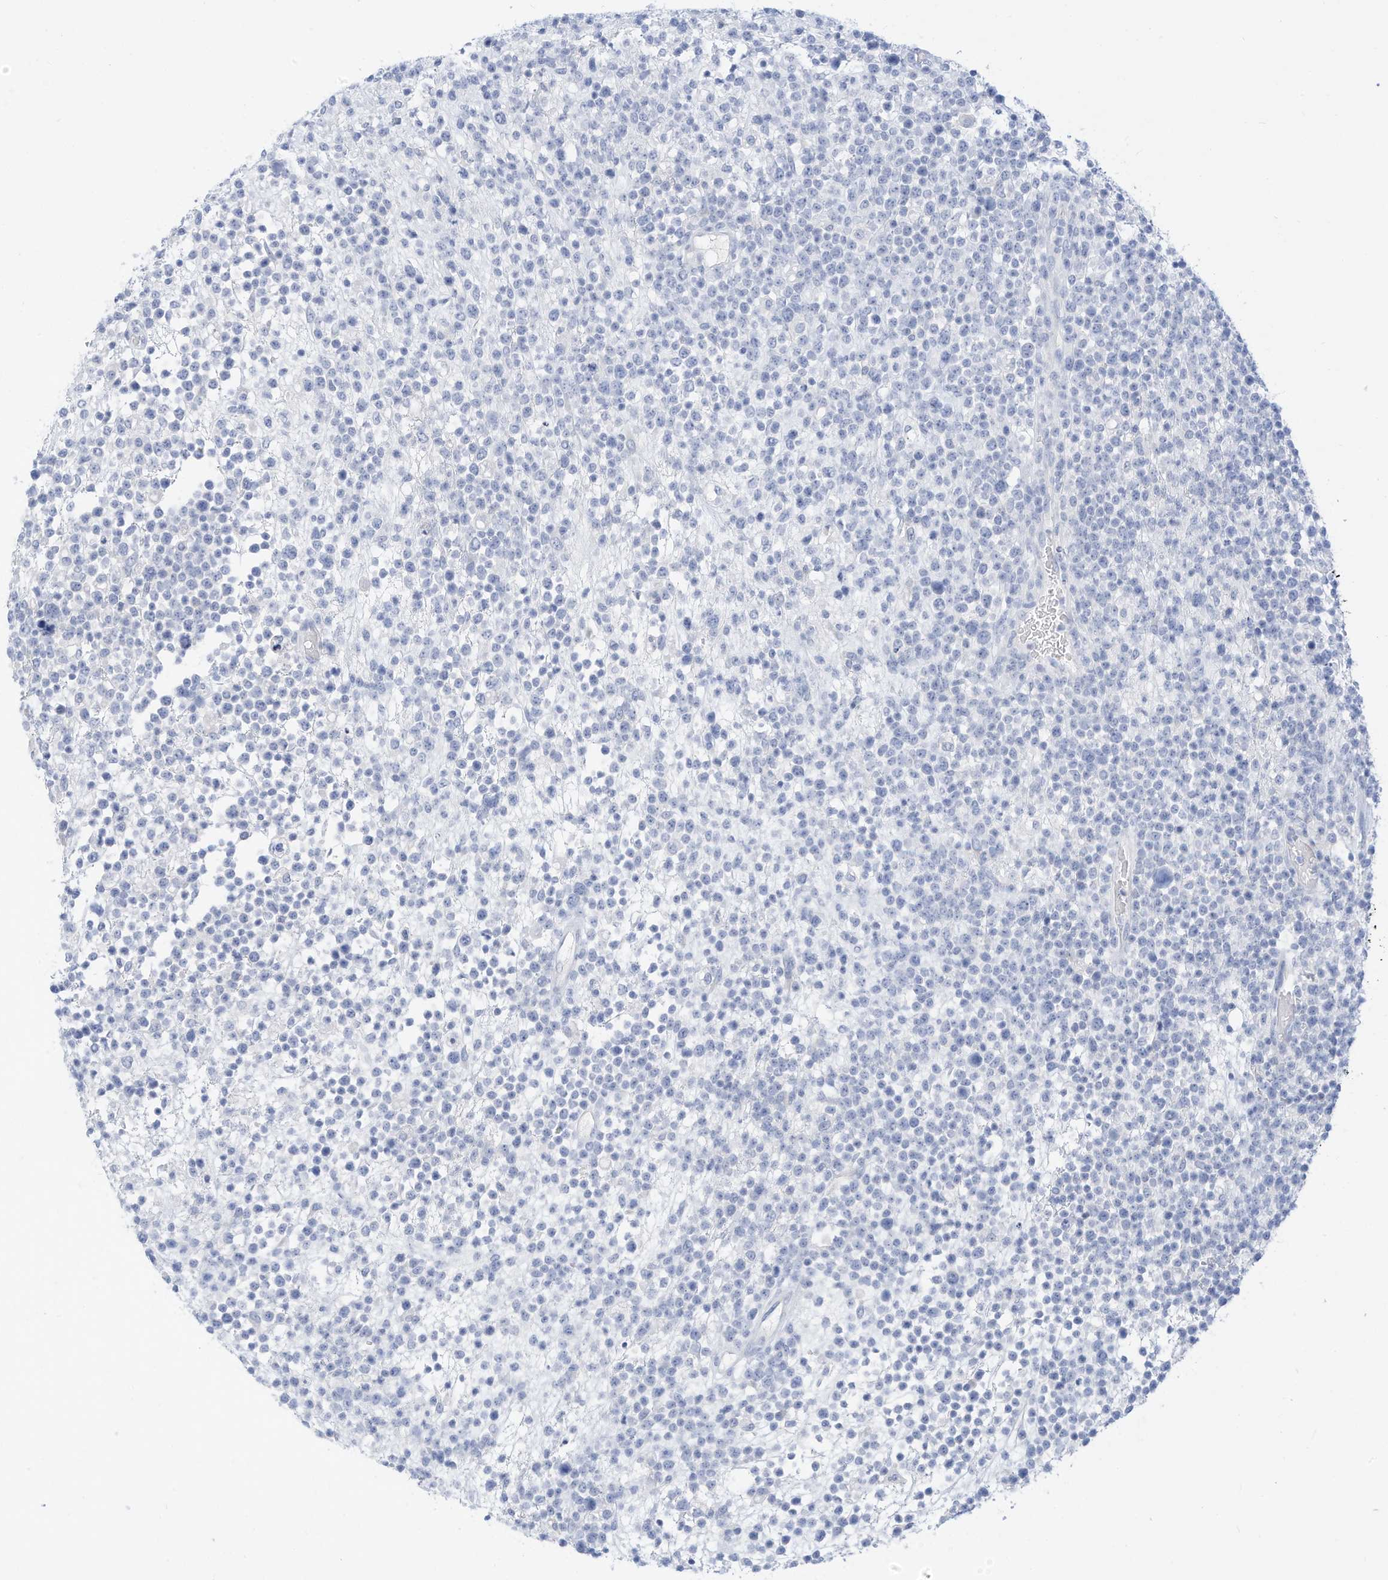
{"staining": {"intensity": "negative", "quantity": "none", "location": "none"}, "tissue": "lymphoma", "cell_type": "Tumor cells", "image_type": "cancer", "snomed": [{"axis": "morphology", "description": "Malignant lymphoma, non-Hodgkin's type, High grade"}, {"axis": "topography", "description": "Colon"}], "caption": "A high-resolution histopathology image shows immunohistochemistry (IHC) staining of lymphoma, which demonstrates no significant positivity in tumor cells.", "gene": "SPOCD1", "patient": {"sex": "female", "age": 53}}